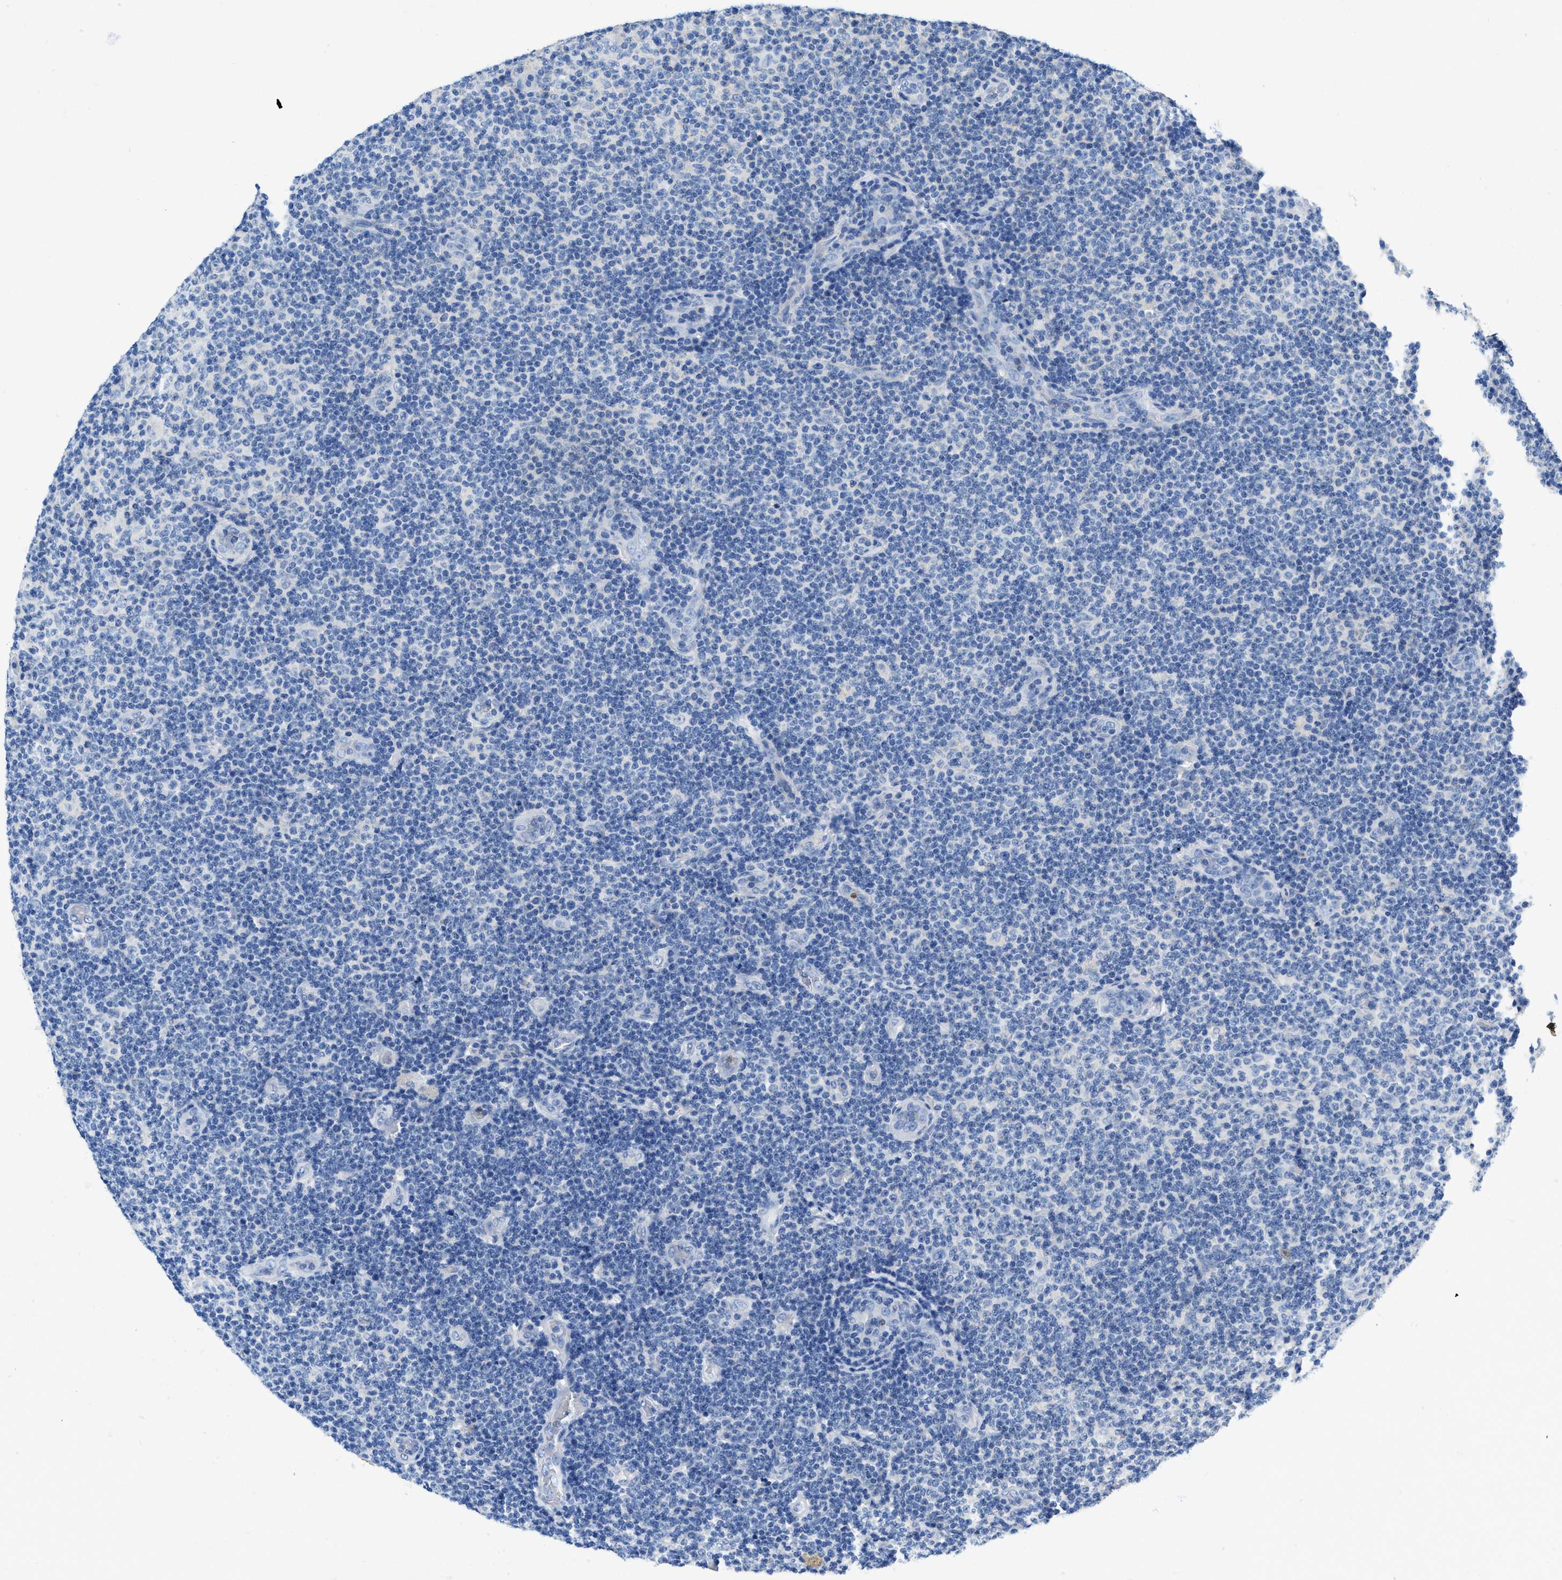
{"staining": {"intensity": "negative", "quantity": "none", "location": "none"}, "tissue": "lymphoma", "cell_type": "Tumor cells", "image_type": "cancer", "snomed": [{"axis": "morphology", "description": "Malignant lymphoma, non-Hodgkin's type, Low grade"}, {"axis": "topography", "description": "Lymph node"}], "caption": "Immunohistochemistry (IHC) of human lymphoma shows no expression in tumor cells.", "gene": "NEB", "patient": {"sex": "male", "age": 83}}